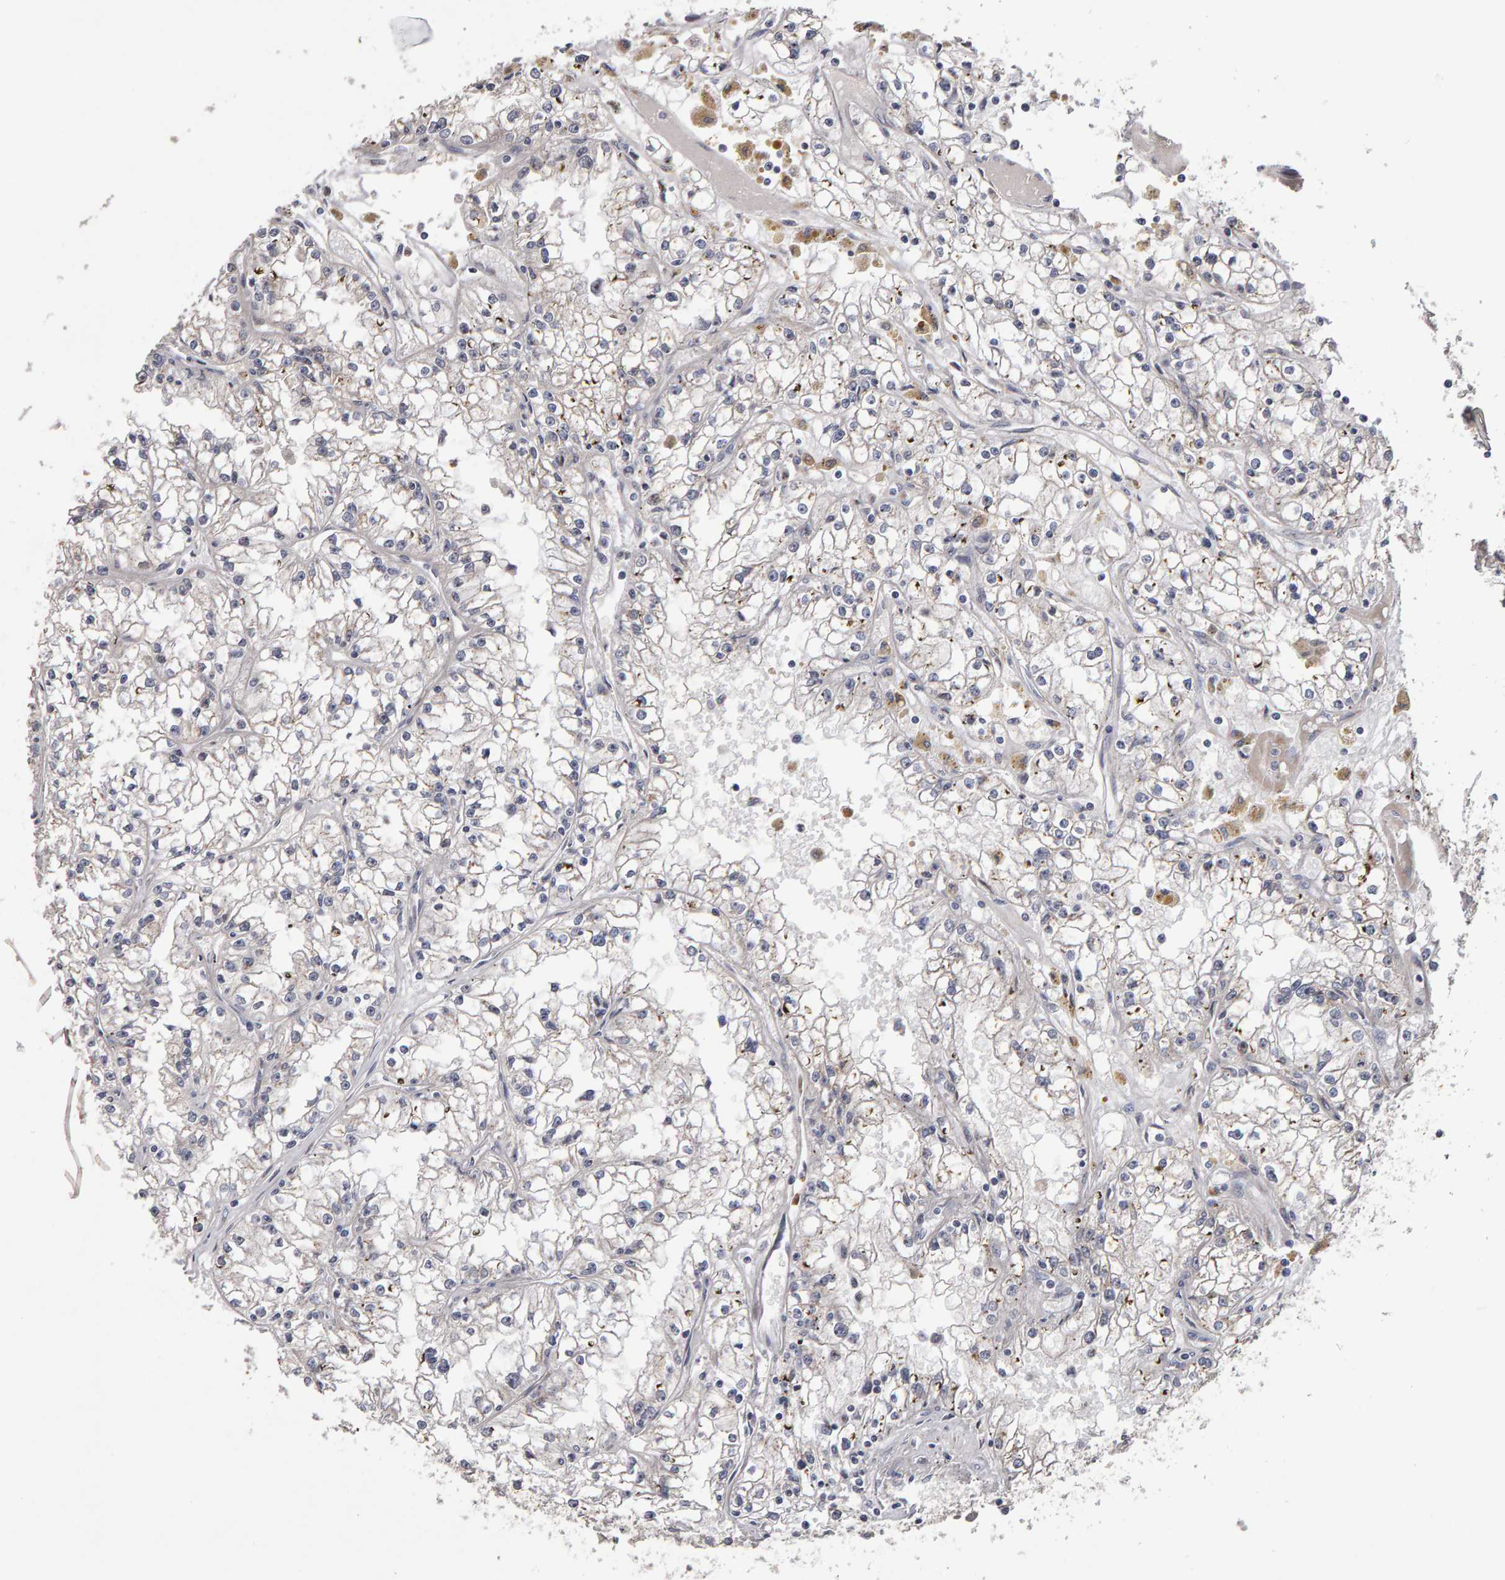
{"staining": {"intensity": "negative", "quantity": "none", "location": "none"}, "tissue": "renal cancer", "cell_type": "Tumor cells", "image_type": "cancer", "snomed": [{"axis": "morphology", "description": "Adenocarcinoma, NOS"}, {"axis": "topography", "description": "Kidney"}], "caption": "Tumor cells are negative for brown protein staining in renal cancer (adenocarcinoma).", "gene": "CANT1", "patient": {"sex": "male", "age": 56}}